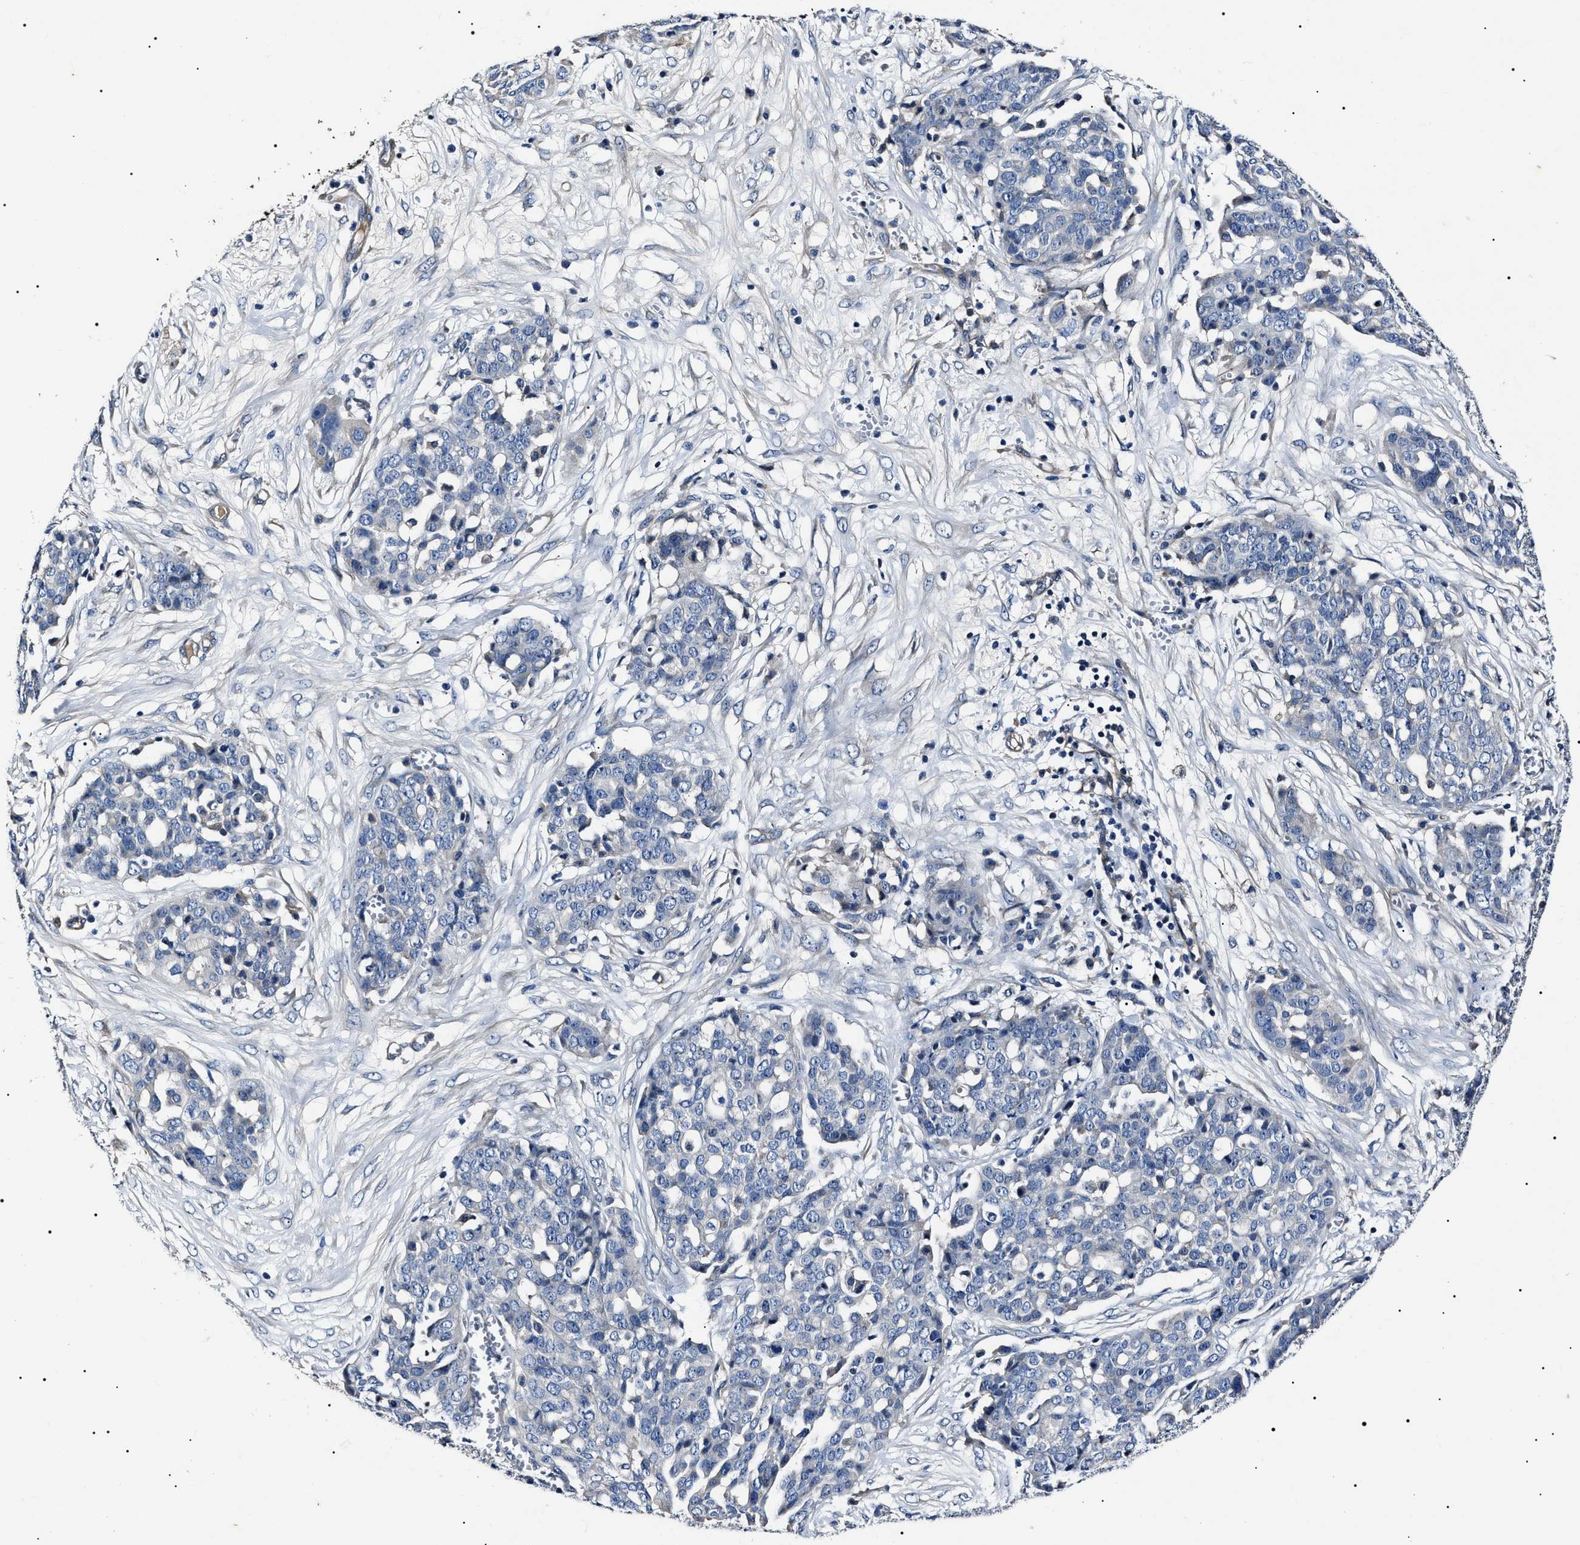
{"staining": {"intensity": "negative", "quantity": "none", "location": "none"}, "tissue": "ovarian cancer", "cell_type": "Tumor cells", "image_type": "cancer", "snomed": [{"axis": "morphology", "description": "Cystadenocarcinoma, serous, NOS"}, {"axis": "topography", "description": "Soft tissue"}, {"axis": "topography", "description": "Ovary"}], "caption": "High magnification brightfield microscopy of ovarian serous cystadenocarcinoma stained with DAB (brown) and counterstained with hematoxylin (blue): tumor cells show no significant expression.", "gene": "KLHL42", "patient": {"sex": "female", "age": 57}}